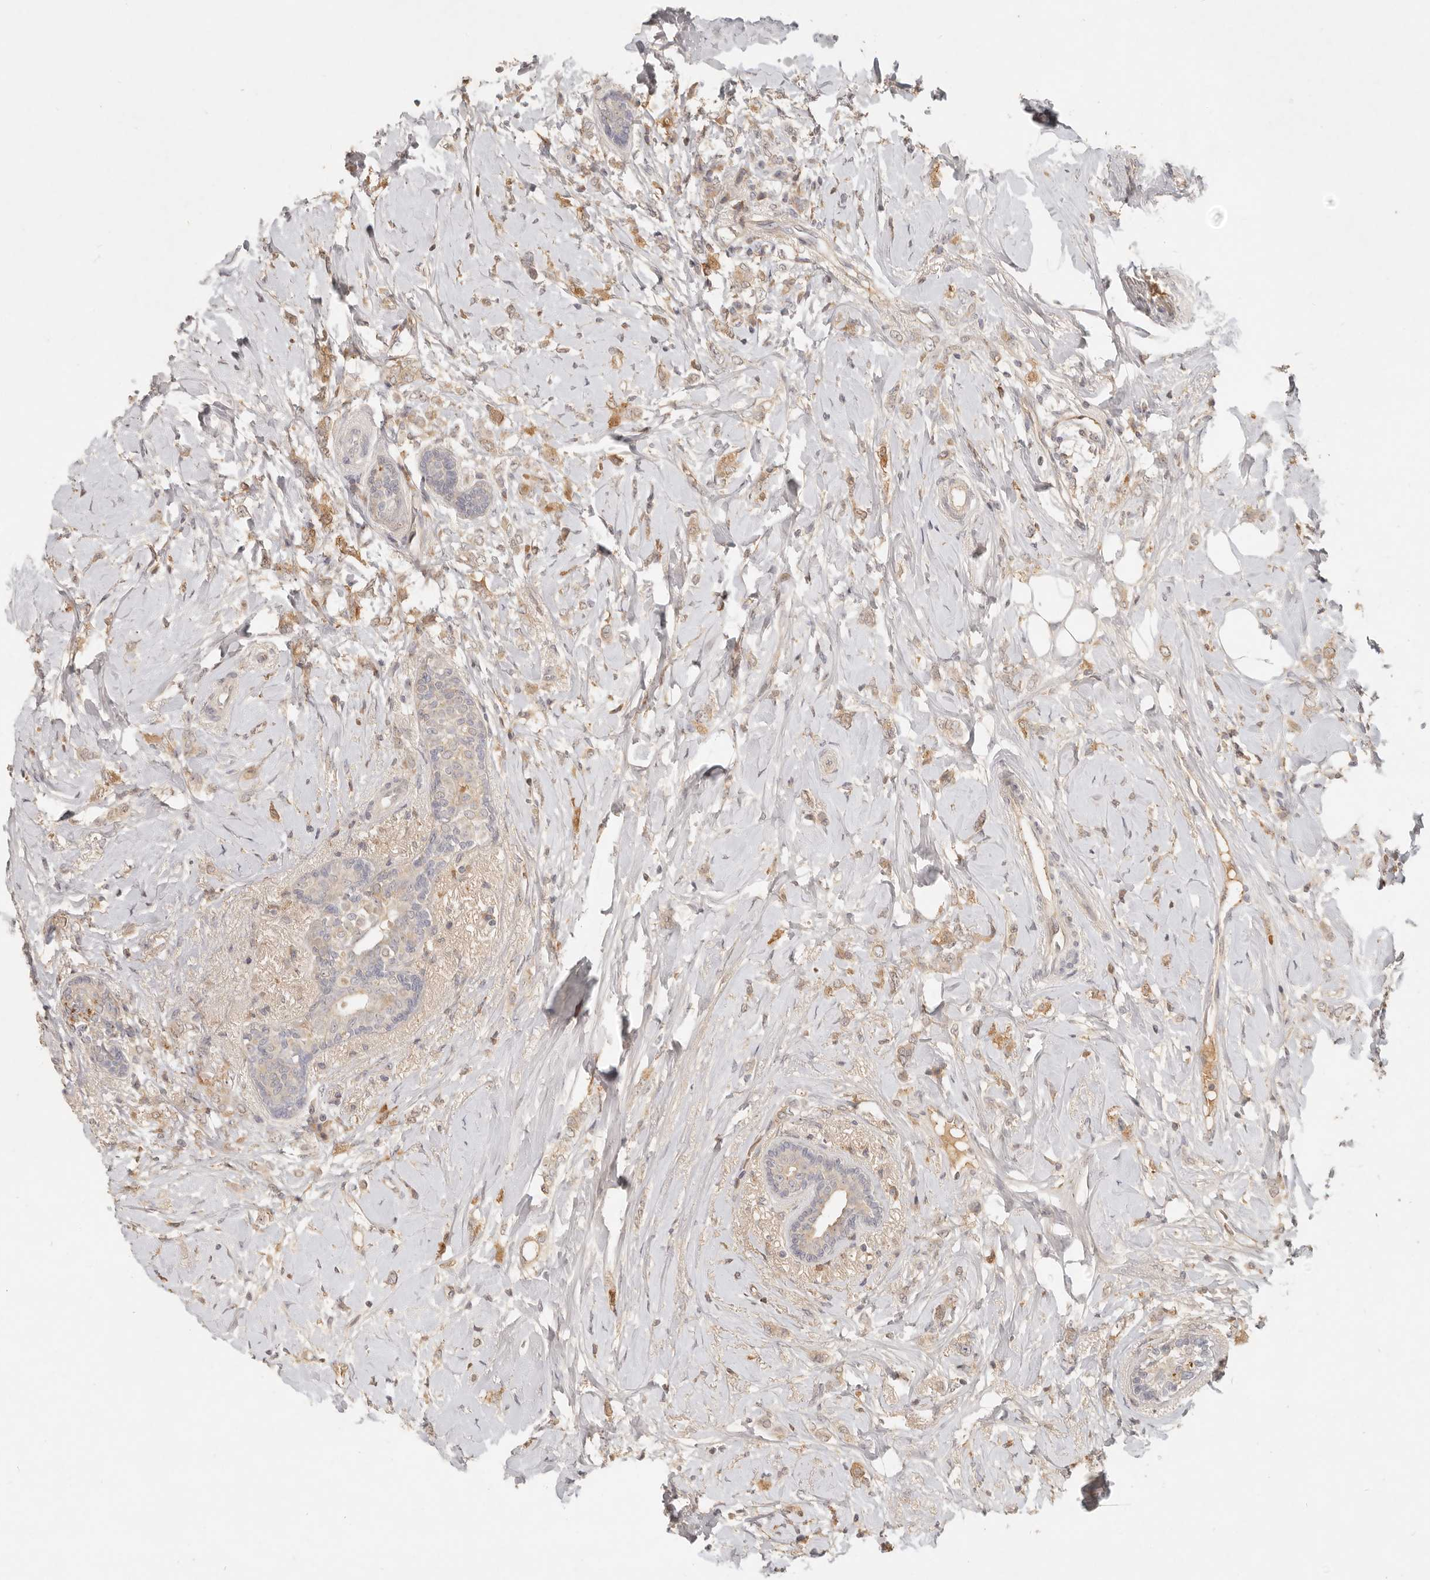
{"staining": {"intensity": "weak", "quantity": ">75%", "location": "cytoplasmic/membranous"}, "tissue": "breast cancer", "cell_type": "Tumor cells", "image_type": "cancer", "snomed": [{"axis": "morphology", "description": "Normal tissue, NOS"}, {"axis": "morphology", "description": "Lobular carcinoma"}, {"axis": "topography", "description": "Breast"}], "caption": "Immunohistochemical staining of human breast lobular carcinoma exhibits low levels of weak cytoplasmic/membranous protein positivity in approximately >75% of tumor cells. (DAB (3,3'-diaminobenzidine) IHC with brightfield microscopy, high magnification).", "gene": "UBXN11", "patient": {"sex": "female", "age": 47}}